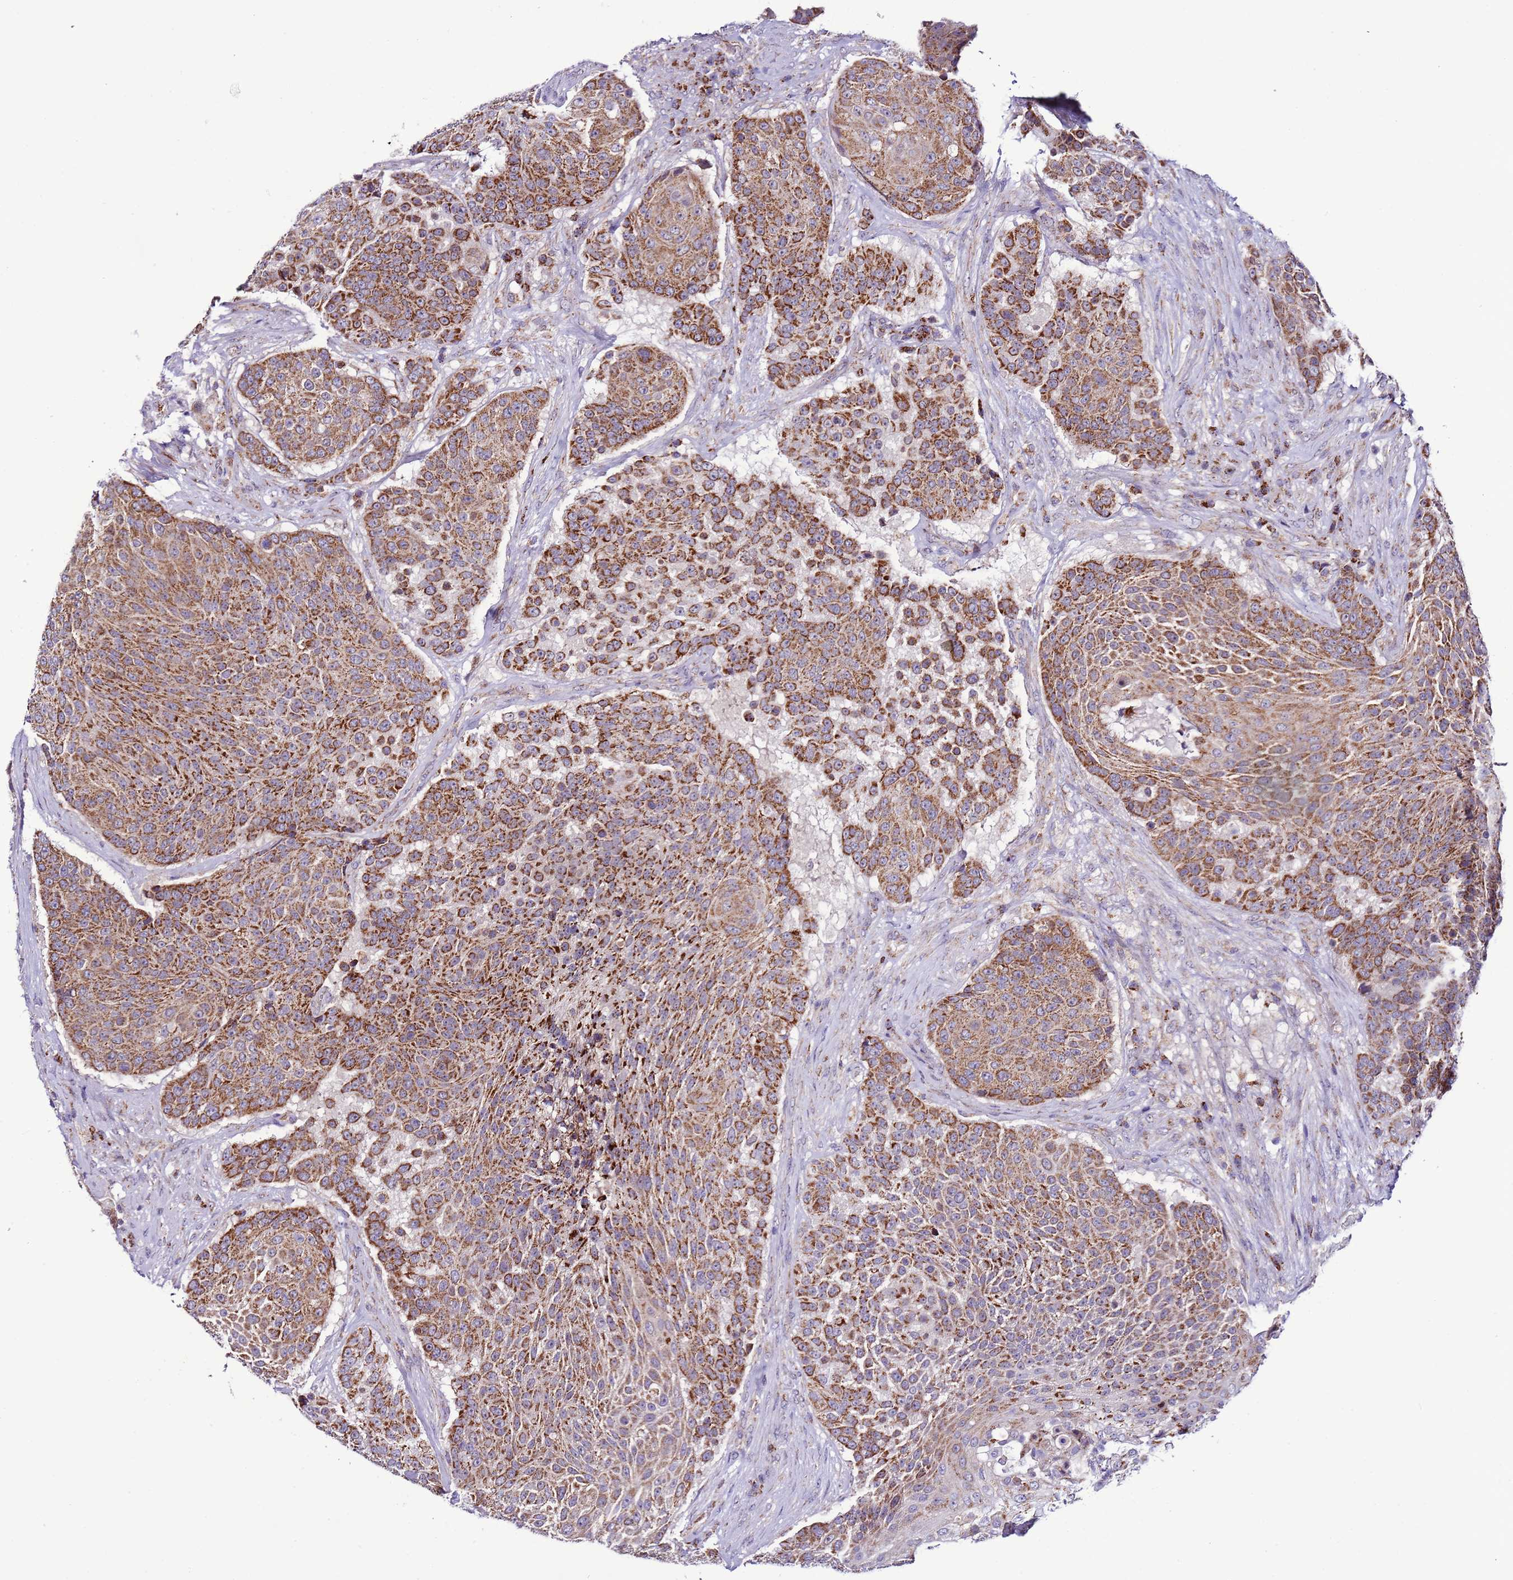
{"staining": {"intensity": "strong", "quantity": ">75%", "location": "cytoplasmic/membranous"}, "tissue": "urothelial cancer", "cell_type": "Tumor cells", "image_type": "cancer", "snomed": [{"axis": "morphology", "description": "Urothelial carcinoma, High grade"}, {"axis": "topography", "description": "Urinary bladder"}], "caption": "This photomicrograph shows IHC staining of human urothelial carcinoma (high-grade), with high strong cytoplasmic/membranous expression in approximately >75% of tumor cells.", "gene": "UEVLD", "patient": {"sex": "female", "age": 63}}